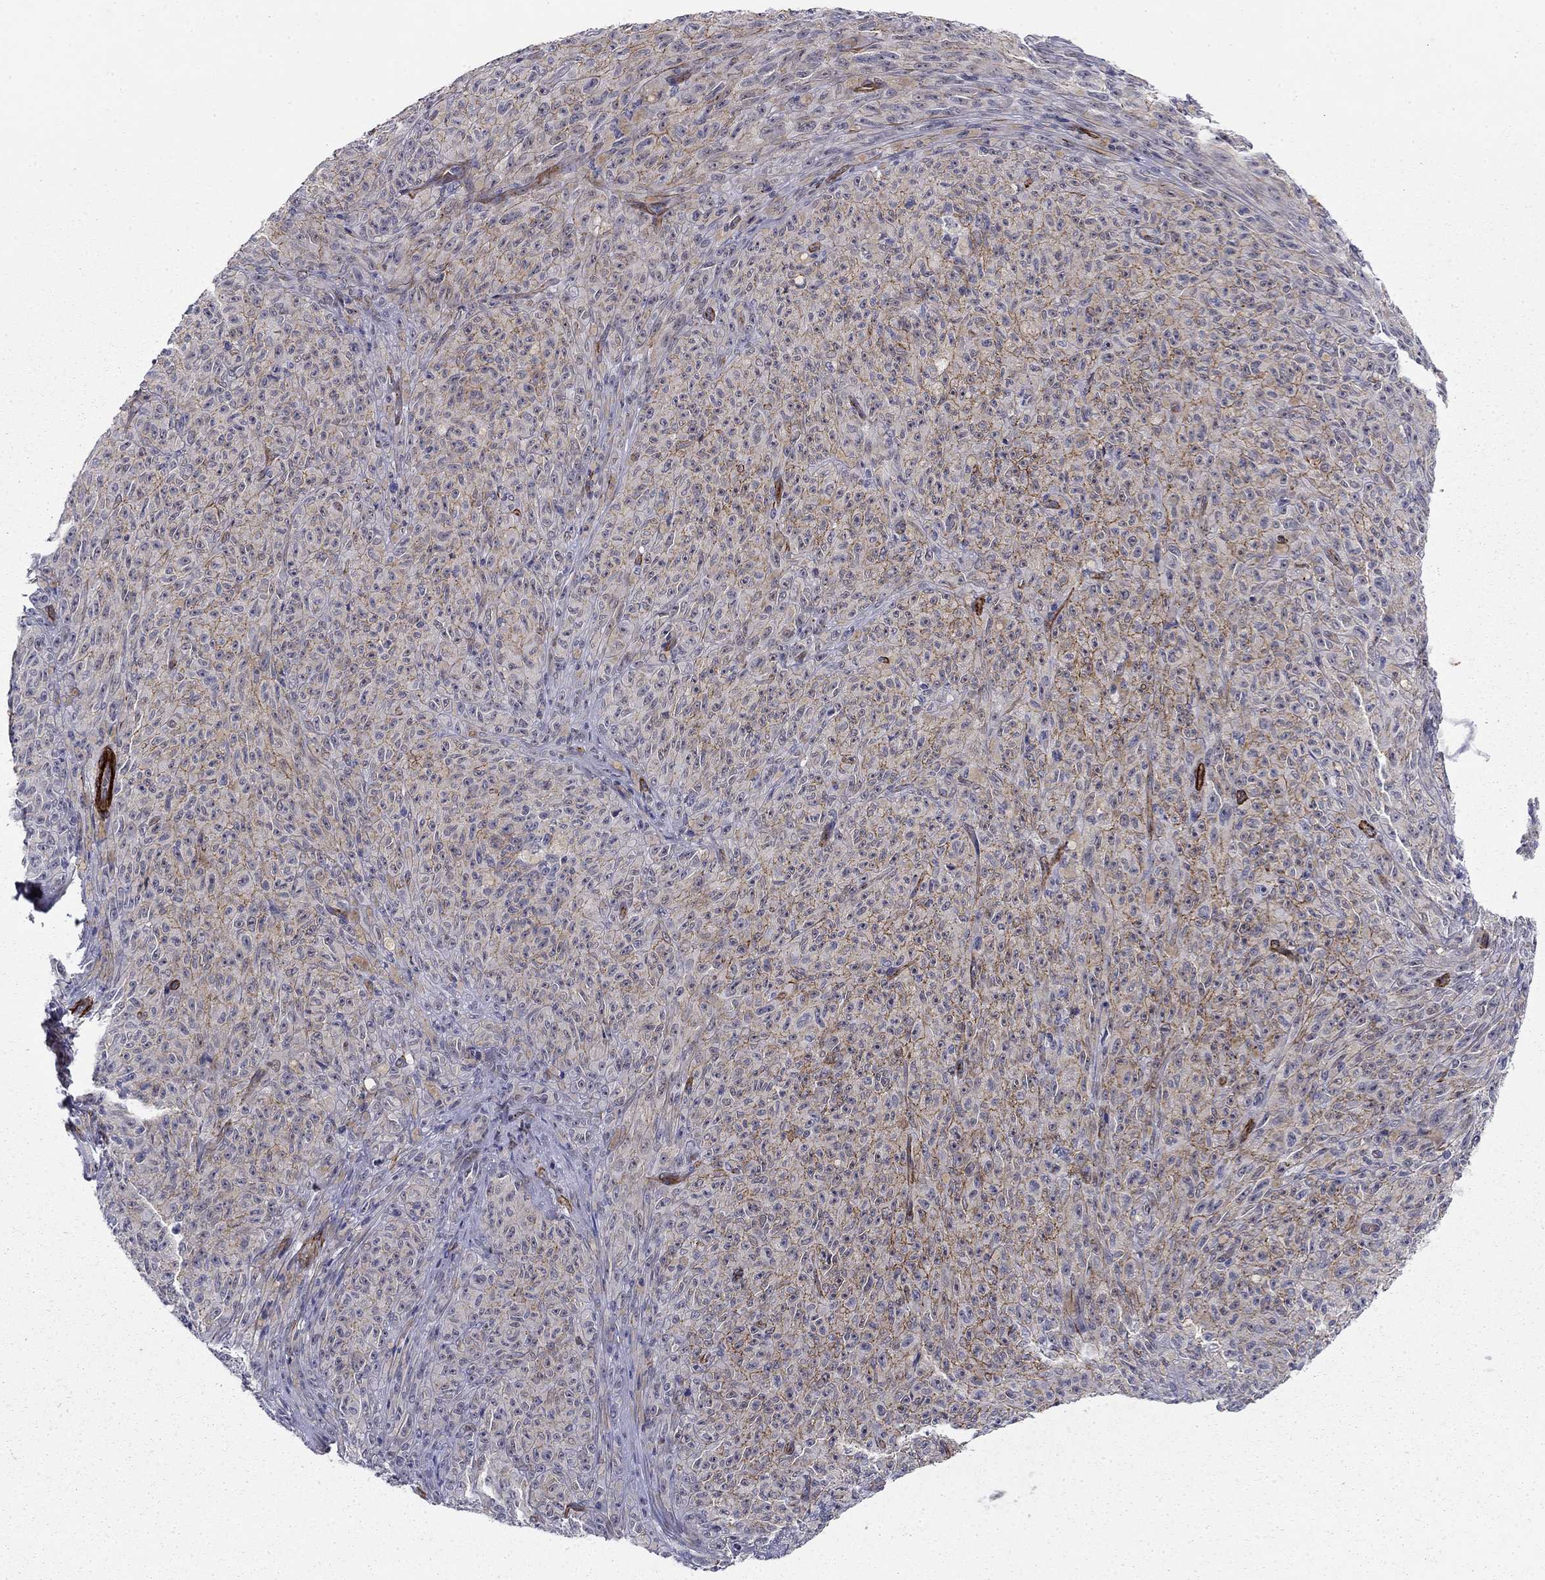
{"staining": {"intensity": "moderate", "quantity": "25%-75%", "location": "cytoplasmic/membranous"}, "tissue": "melanoma", "cell_type": "Tumor cells", "image_type": "cancer", "snomed": [{"axis": "morphology", "description": "Malignant melanoma, NOS"}, {"axis": "topography", "description": "Skin"}], "caption": "A histopathology image of human malignant melanoma stained for a protein reveals moderate cytoplasmic/membranous brown staining in tumor cells.", "gene": "KRBA1", "patient": {"sex": "female", "age": 82}}